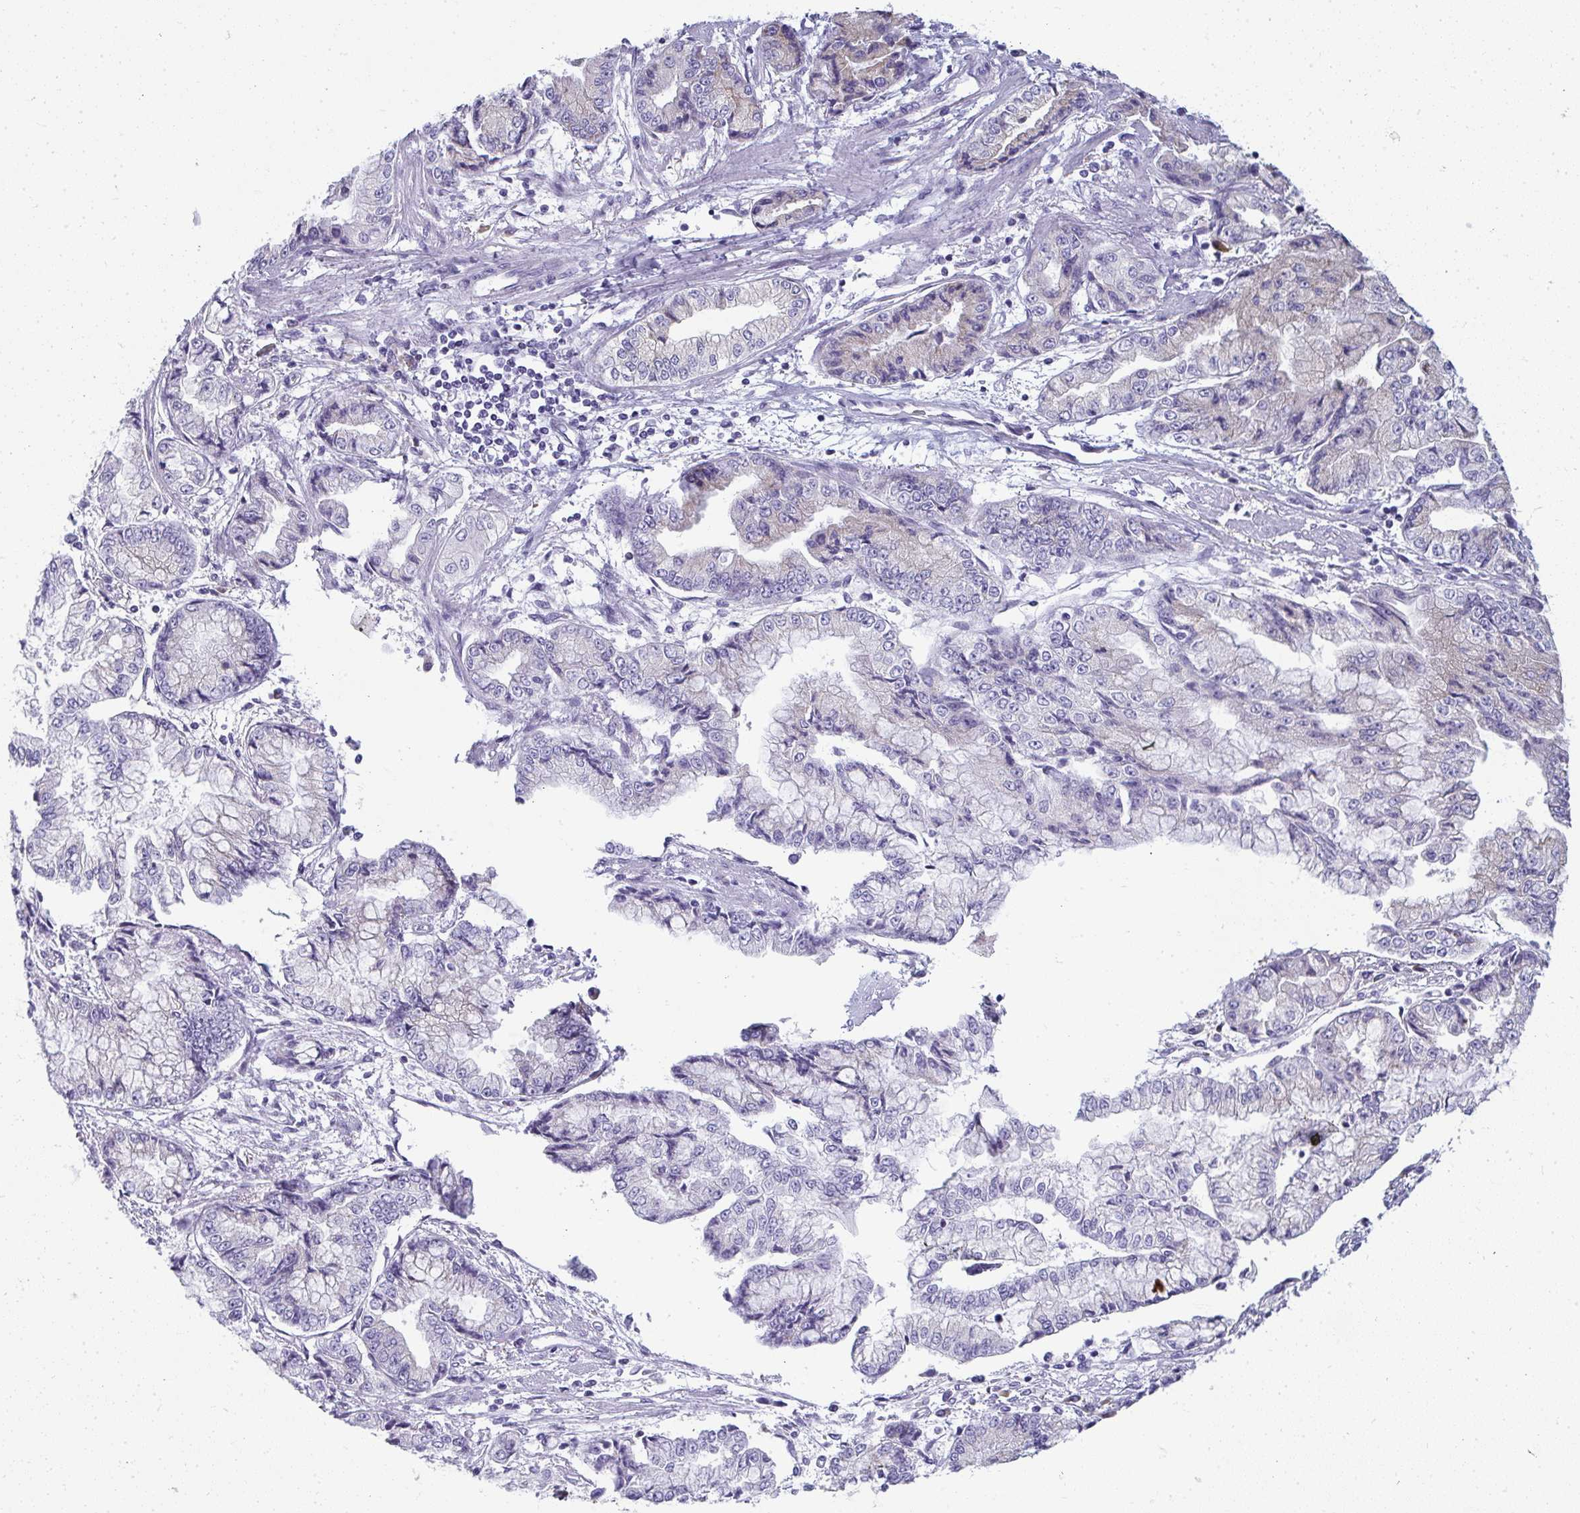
{"staining": {"intensity": "negative", "quantity": "none", "location": "none"}, "tissue": "stomach cancer", "cell_type": "Tumor cells", "image_type": "cancer", "snomed": [{"axis": "morphology", "description": "Adenocarcinoma, NOS"}, {"axis": "topography", "description": "Stomach, upper"}], "caption": "The photomicrograph demonstrates no significant expression in tumor cells of stomach cancer.", "gene": "SHROOM1", "patient": {"sex": "female", "age": 74}}